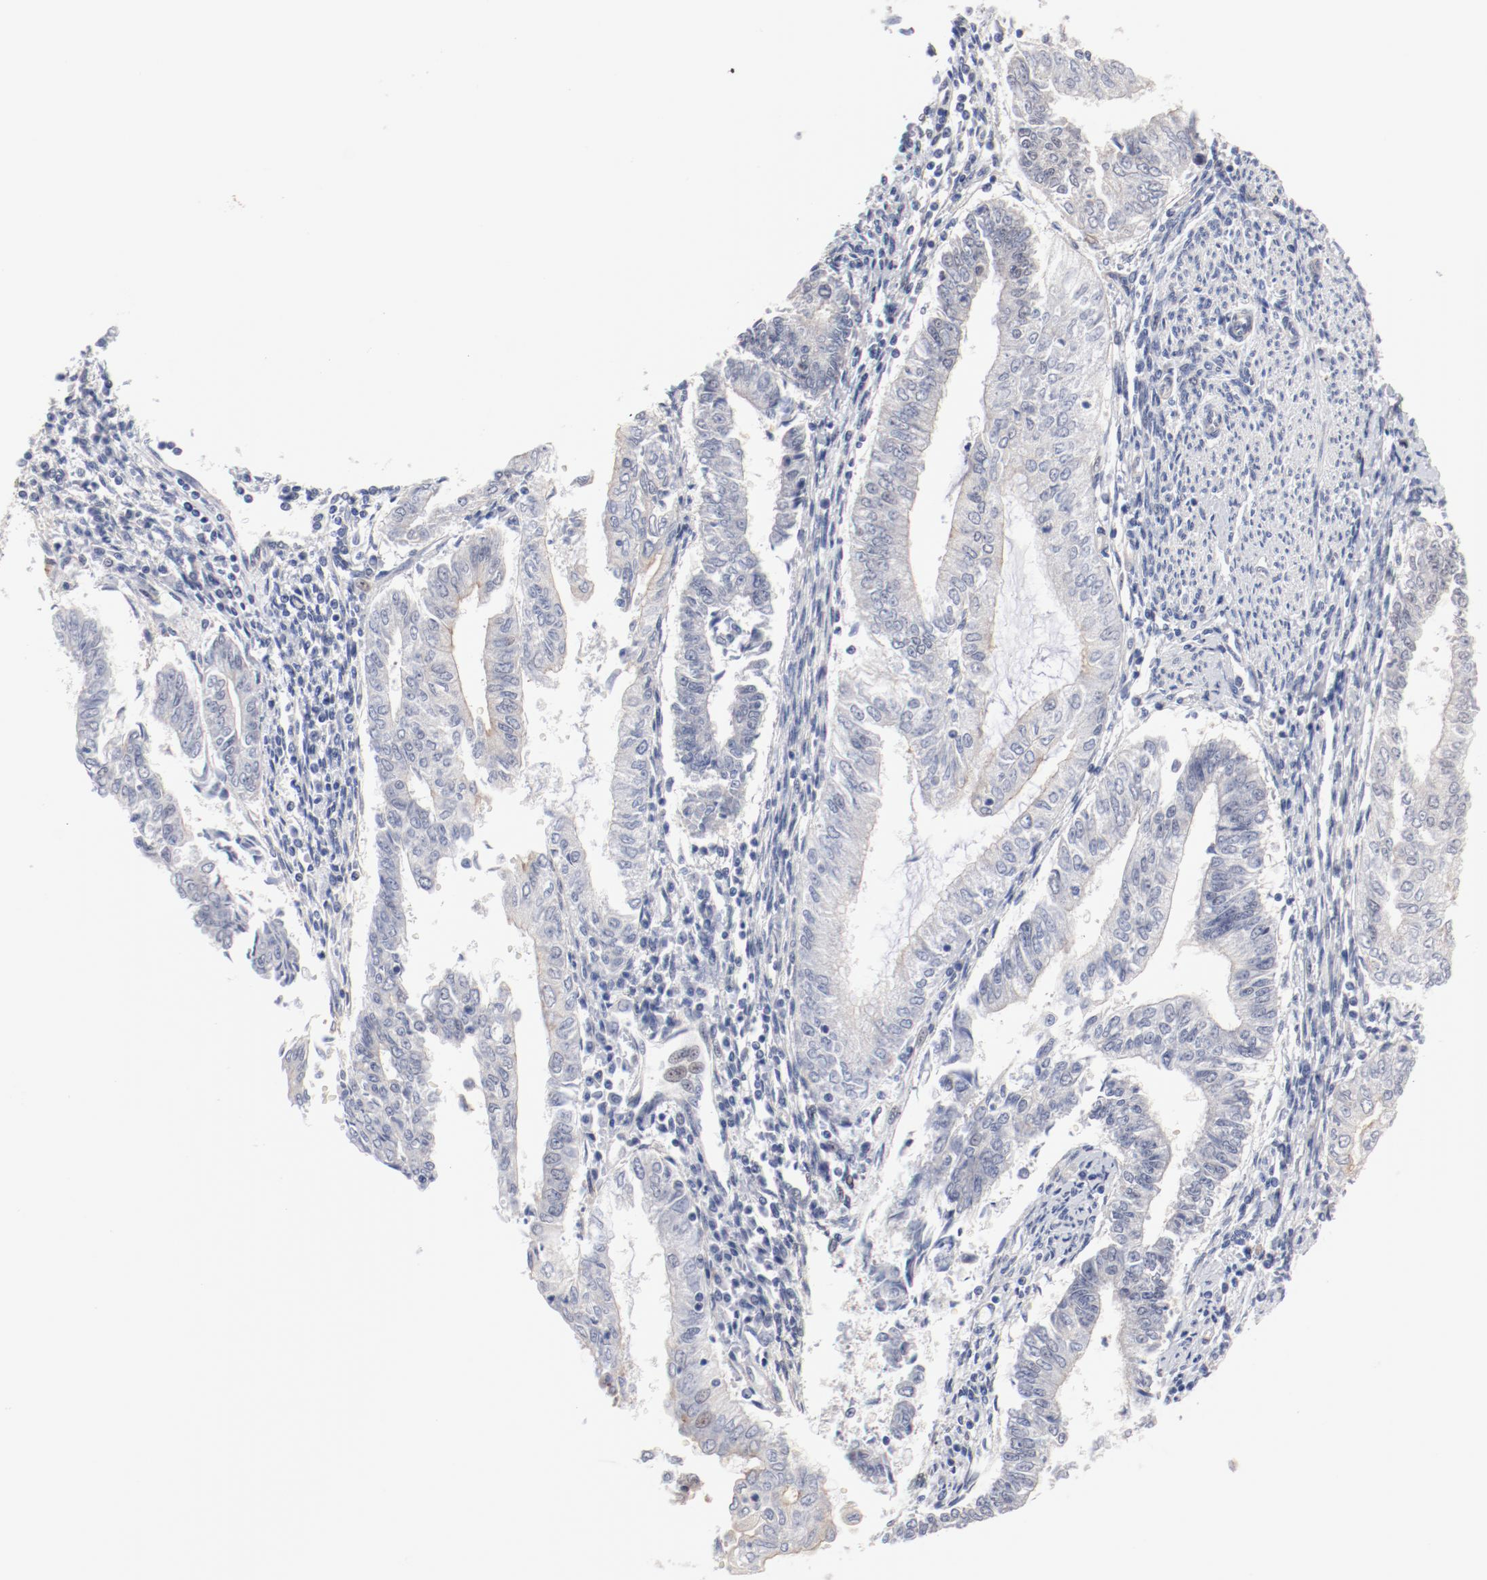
{"staining": {"intensity": "weak", "quantity": ">75%", "location": "cytoplasmic/membranous"}, "tissue": "endometrial cancer", "cell_type": "Tumor cells", "image_type": "cancer", "snomed": [{"axis": "morphology", "description": "Adenocarcinoma, NOS"}, {"axis": "topography", "description": "Endometrium"}], "caption": "DAB (3,3'-diaminobenzidine) immunohistochemical staining of endometrial cancer shows weak cytoplasmic/membranous protein positivity in approximately >75% of tumor cells.", "gene": "GPR143", "patient": {"sex": "female", "age": 66}}